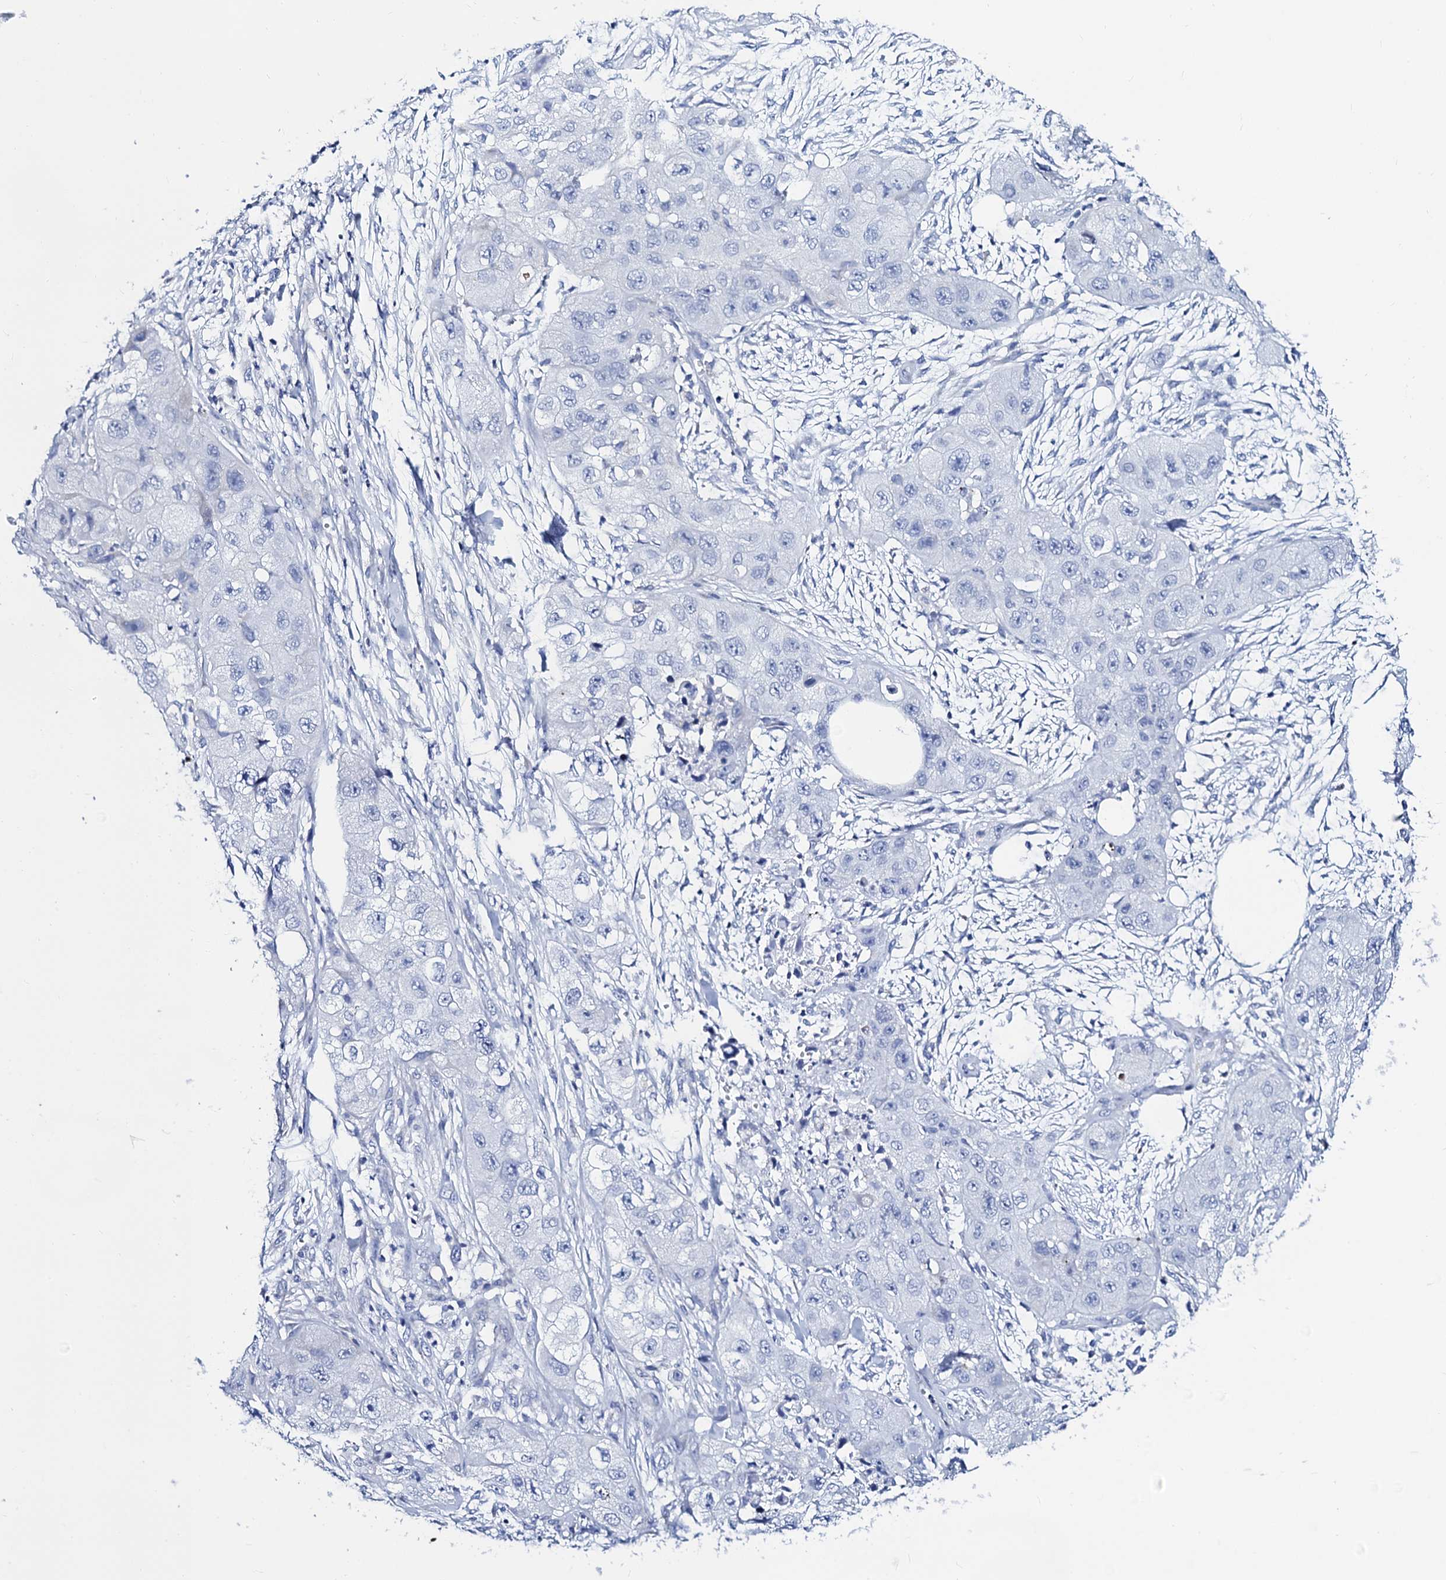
{"staining": {"intensity": "negative", "quantity": "none", "location": "none"}, "tissue": "skin cancer", "cell_type": "Tumor cells", "image_type": "cancer", "snomed": [{"axis": "morphology", "description": "Squamous cell carcinoma, NOS"}, {"axis": "topography", "description": "Skin"}, {"axis": "topography", "description": "Subcutis"}], "caption": "This is an IHC micrograph of skin cancer (squamous cell carcinoma). There is no positivity in tumor cells.", "gene": "ACADSB", "patient": {"sex": "male", "age": 73}}